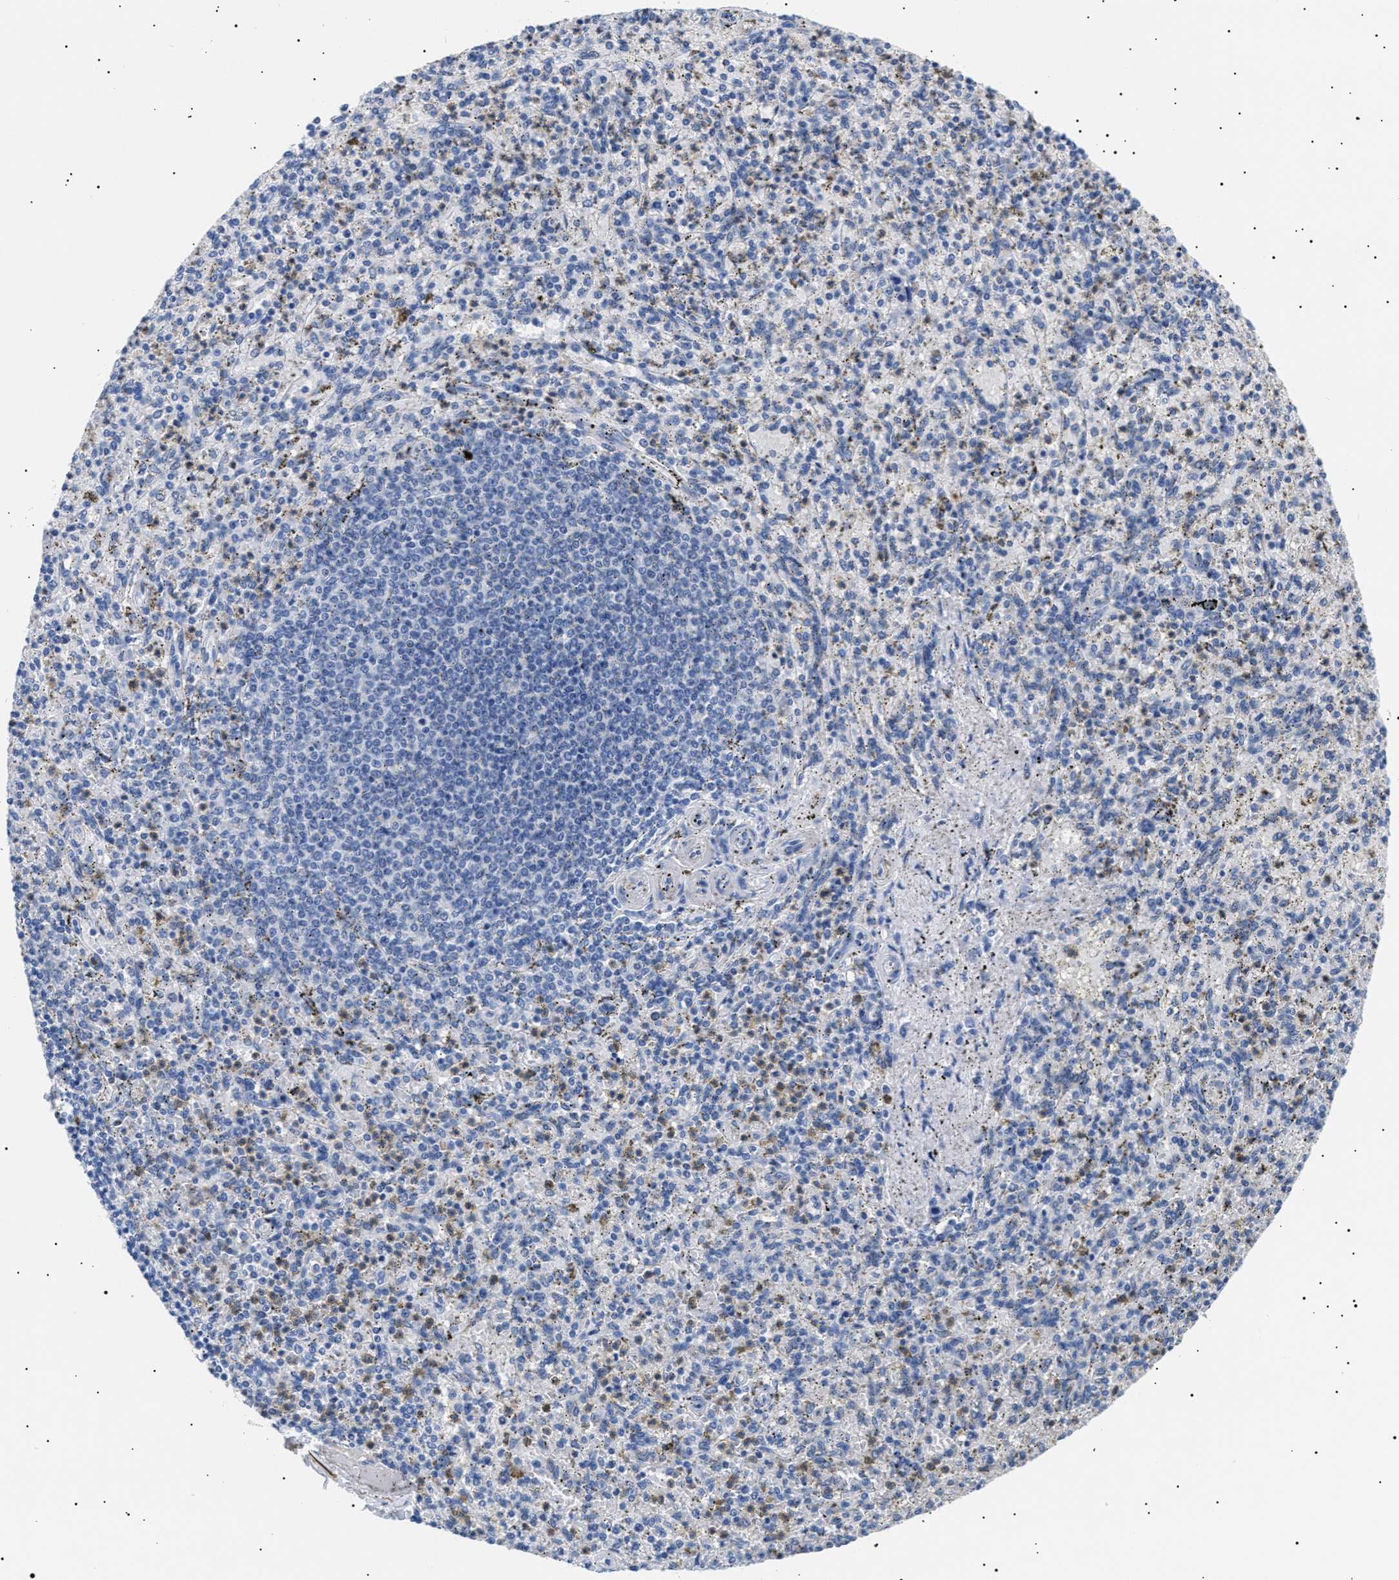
{"staining": {"intensity": "weak", "quantity": "<25%", "location": "cytoplasmic/membranous"}, "tissue": "spleen", "cell_type": "Cells in red pulp", "image_type": "normal", "snomed": [{"axis": "morphology", "description": "Normal tissue, NOS"}, {"axis": "topography", "description": "Spleen"}], "caption": "Immunohistochemistry image of benign spleen stained for a protein (brown), which exhibits no expression in cells in red pulp. The staining was performed using DAB to visualize the protein expression in brown, while the nuclei were stained in blue with hematoxylin (Magnification: 20x).", "gene": "HEMGN", "patient": {"sex": "male", "age": 72}}